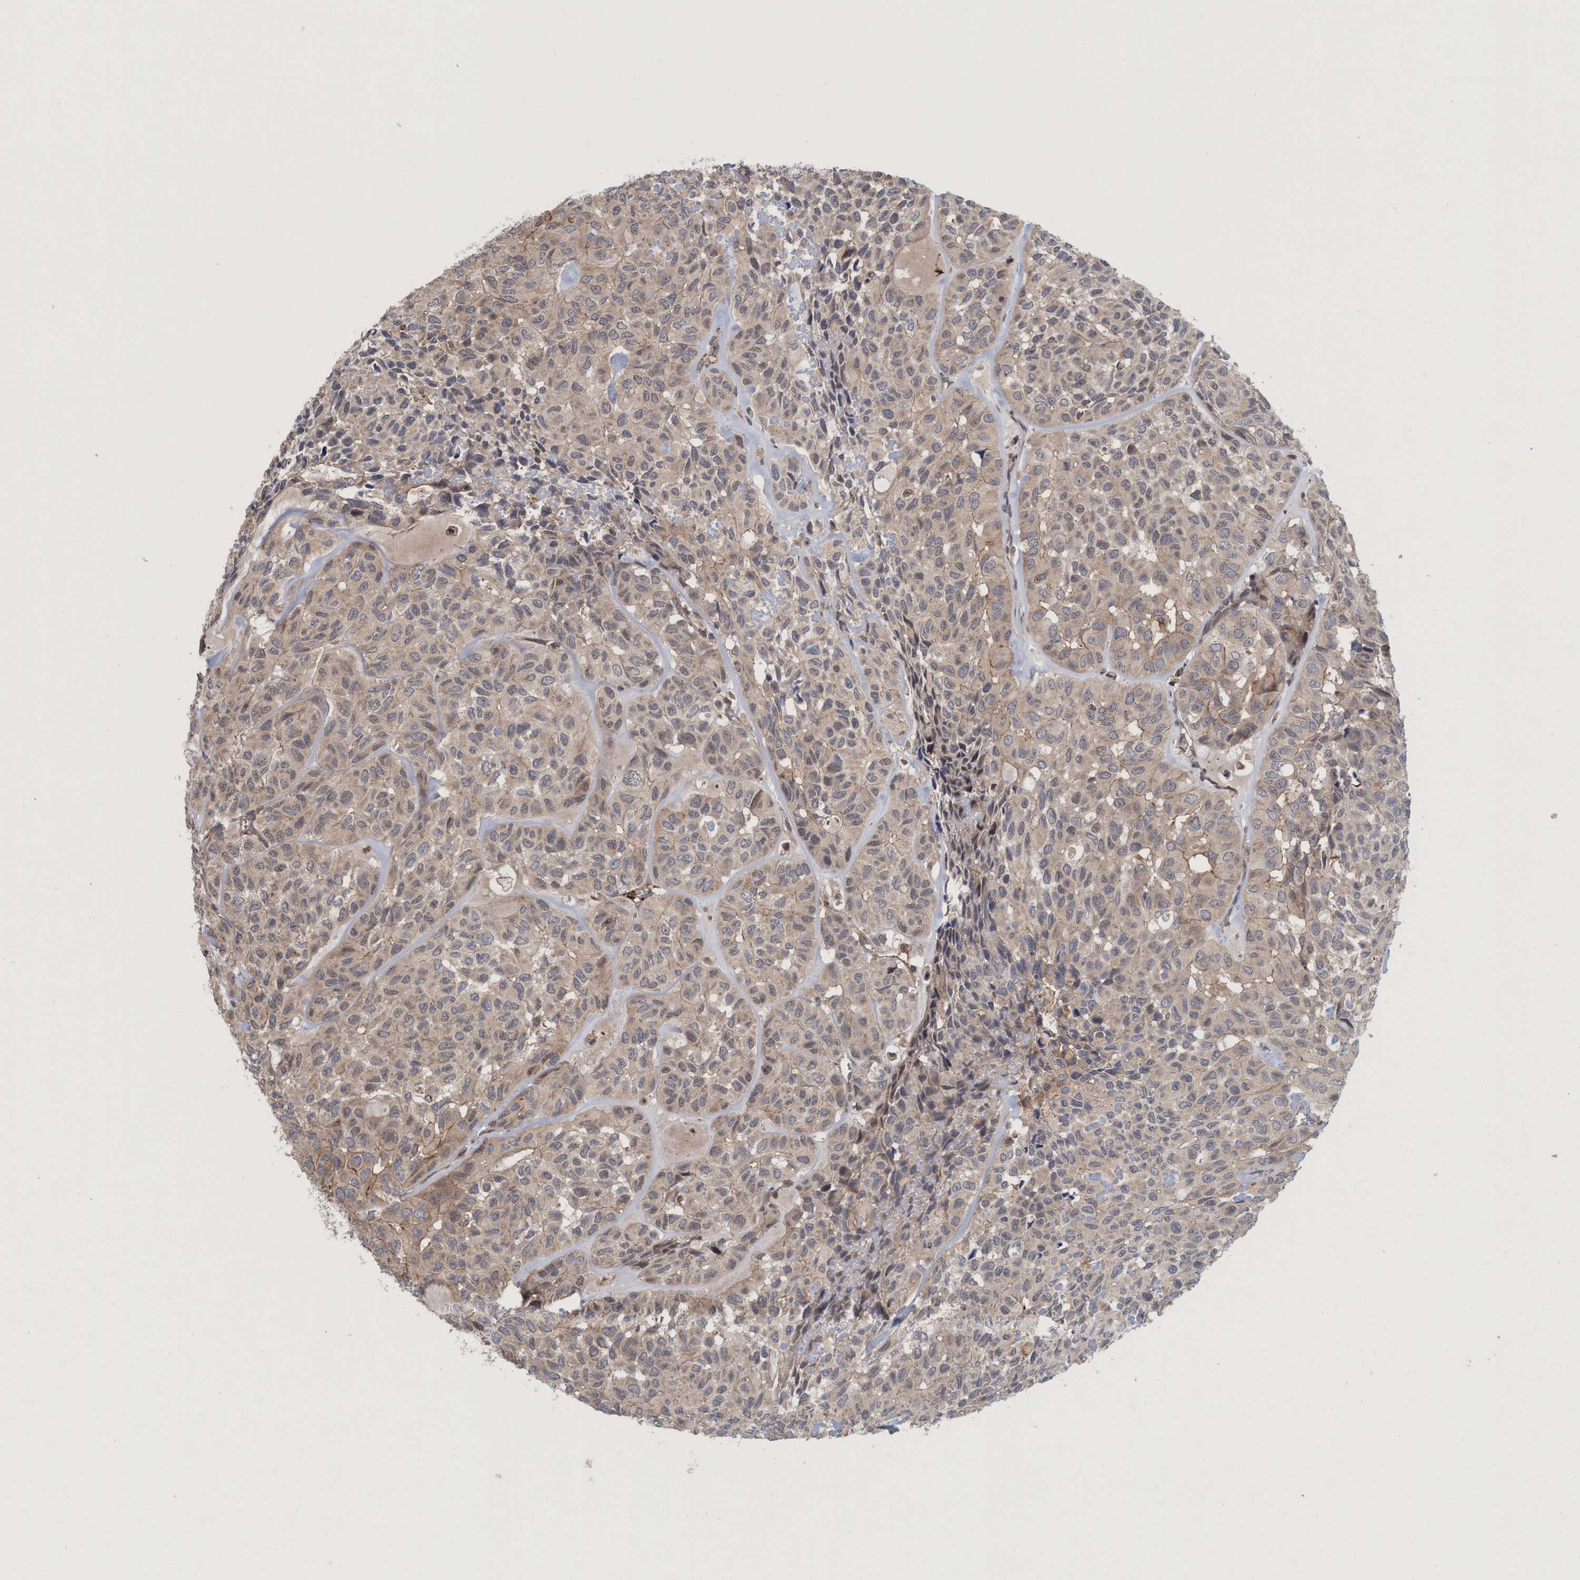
{"staining": {"intensity": "moderate", "quantity": ">75%", "location": "cytoplasmic/membranous"}, "tissue": "head and neck cancer", "cell_type": "Tumor cells", "image_type": "cancer", "snomed": [{"axis": "morphology", "description": "Adenocarcinoma, NOS"}, {"axis": "topography", "description": "Salivary gland, NOS"}, {"axis": "topography", "description": "Head-Neck"}], "caption": "High-magnification brightfield microscopy of head and neck cancer stained with DAB (3,3'-diaminobenzidine) (brown) and counterstained with hematoxylin (blue). tumor cells exhibit moderate cytoplasmic/membranous expression is seen in approximately>75% of cells.", "gene": "SPECC1", "patient": {"sex": "female", "age": 76}}